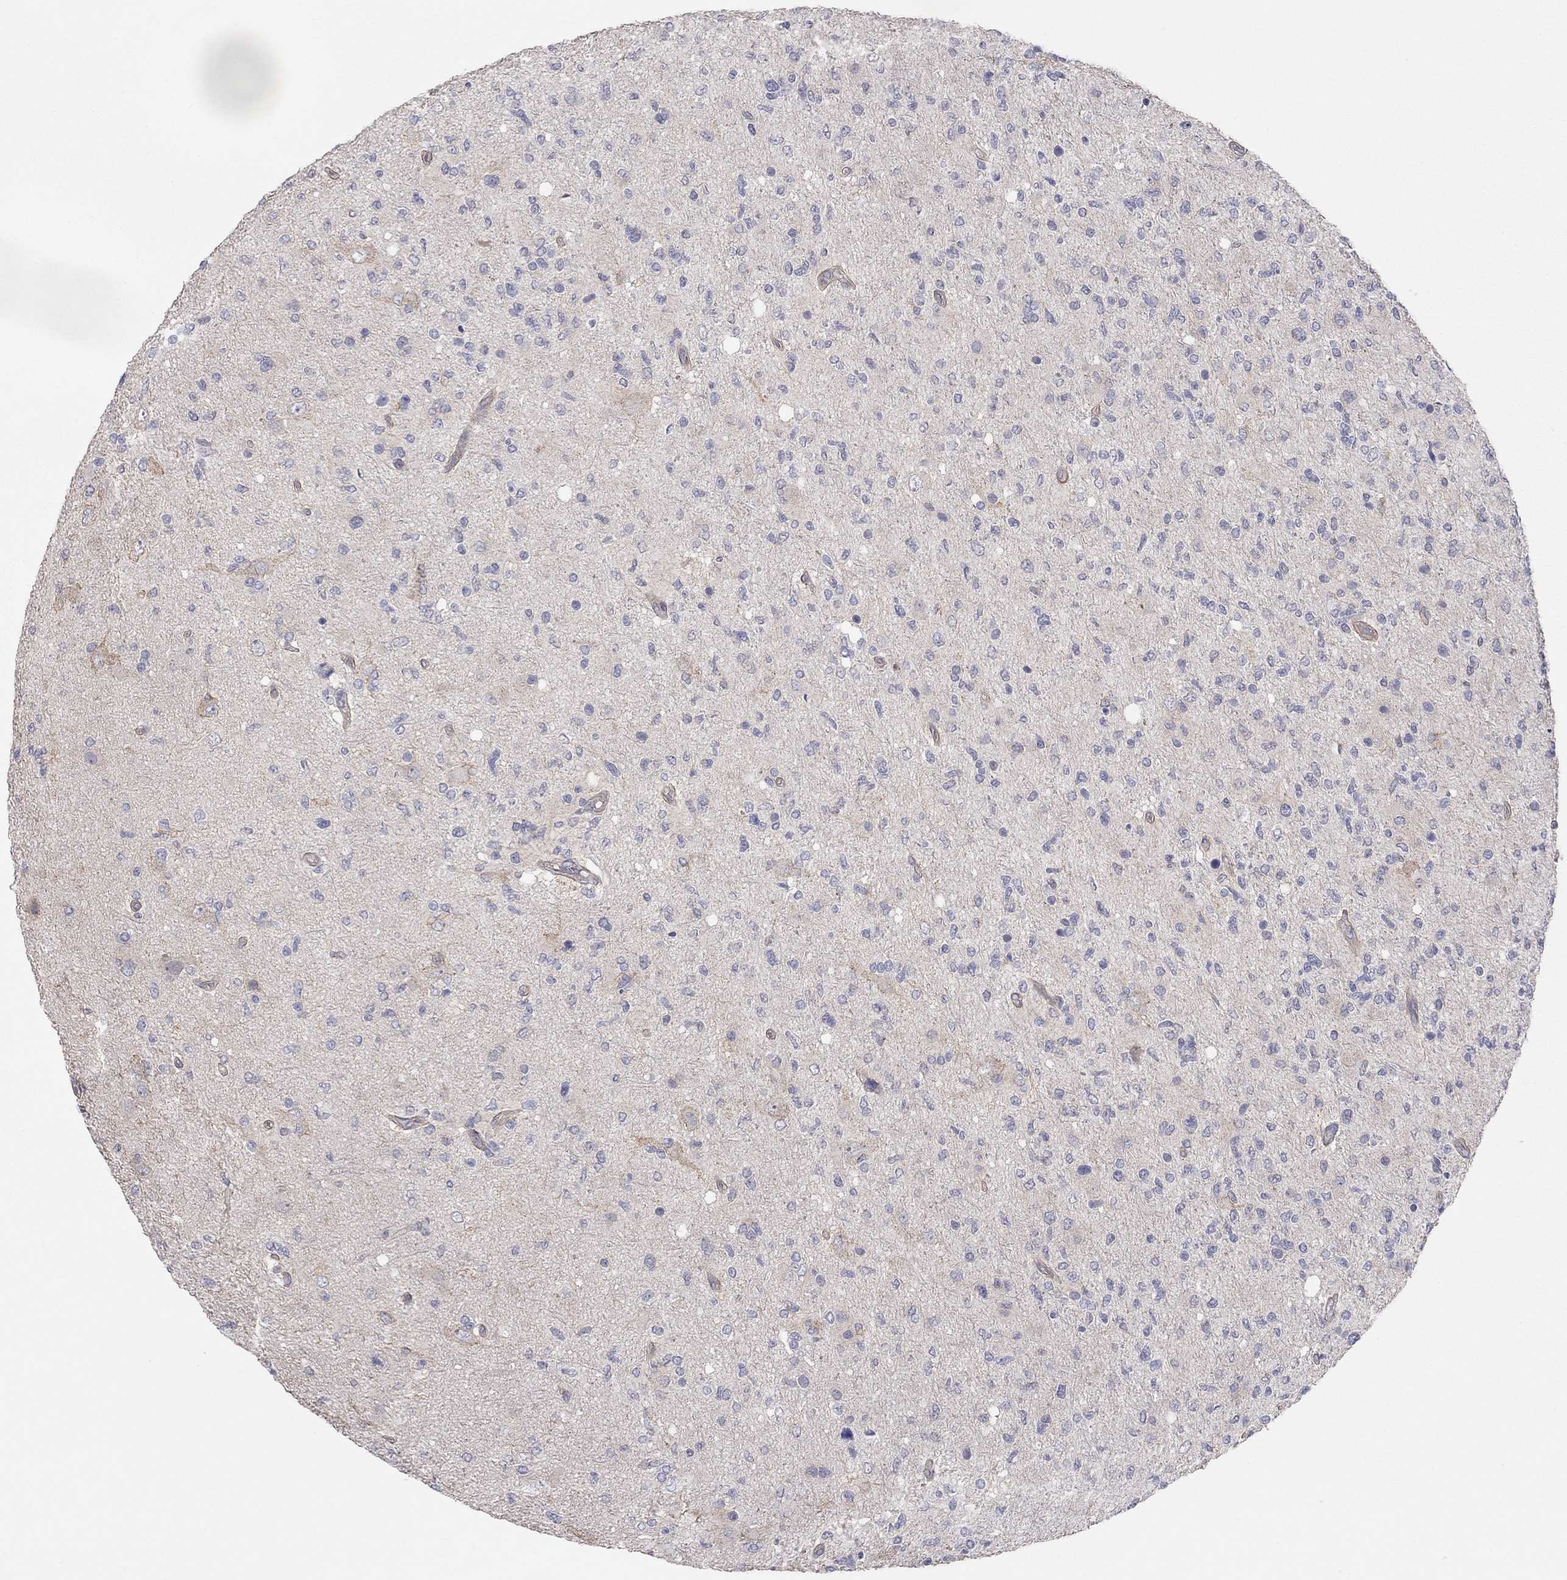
{"staining": {"intensity": "negative", "quantity": "none", "location": "none"}, "tissue": "glioma", "cell_type": "Tumor cells", "image_type": "cancer", "snomed": [{"axis": "morphology", "description": "Glioma, malignant, High grade"}, {"axis": "topography", "description": "Cerebral cortex"}], "caption": "This is an immunohistochemistry (IHC) micrograph of human malignant glioma (high-grade). There is no expression in tumor cells.", "gene": "KCNB1", "patient": {"sex": "male", "age": 70}}